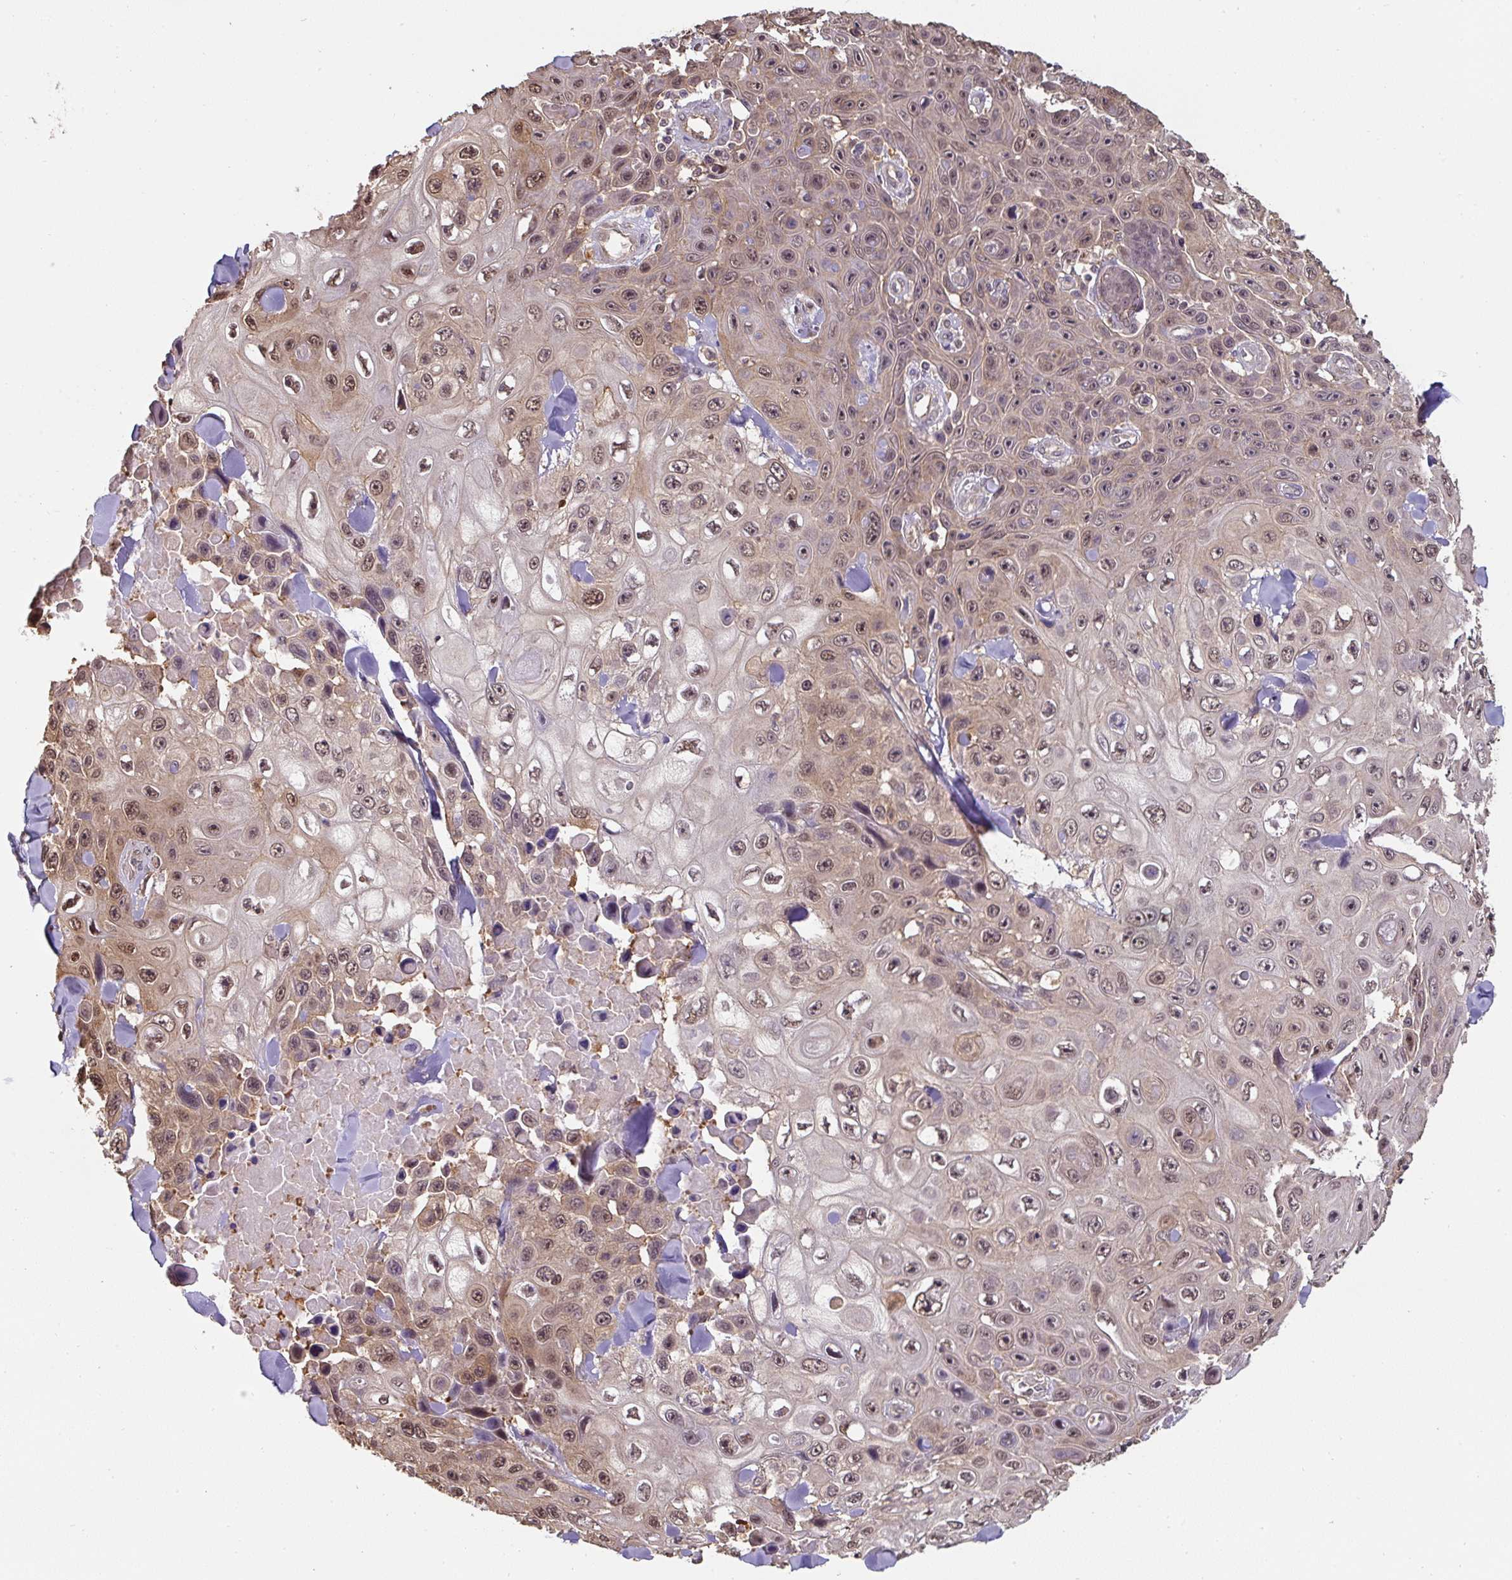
{"staining": {"intensity": "weak", "quantity": ">75%", "location": "cytoplasmic/membranous,nuclear"}, "tissue": "skin cancer", "cell_type": "Tumor cells", "image_type": "cancer", "snomed": [{"axis": "morphology", "description": "Squamous cell carcinoma, NOS"}, {"axis": "topography", "description": "Skin"}], "caption": "A micrograph of skin squamous cell carcinoma stained for a protein reveals weak cytoplasmic/membranous and nuclear brown staining in tumor cells. The protein of interest is stained brown, and the nuclei are stained in blue (DAB (3,3'-diaminobenzidine) IHC with brightfield microscopy, high magnification).", "gene": "ST13", "patient": {"sex": "male", "age": 82}}